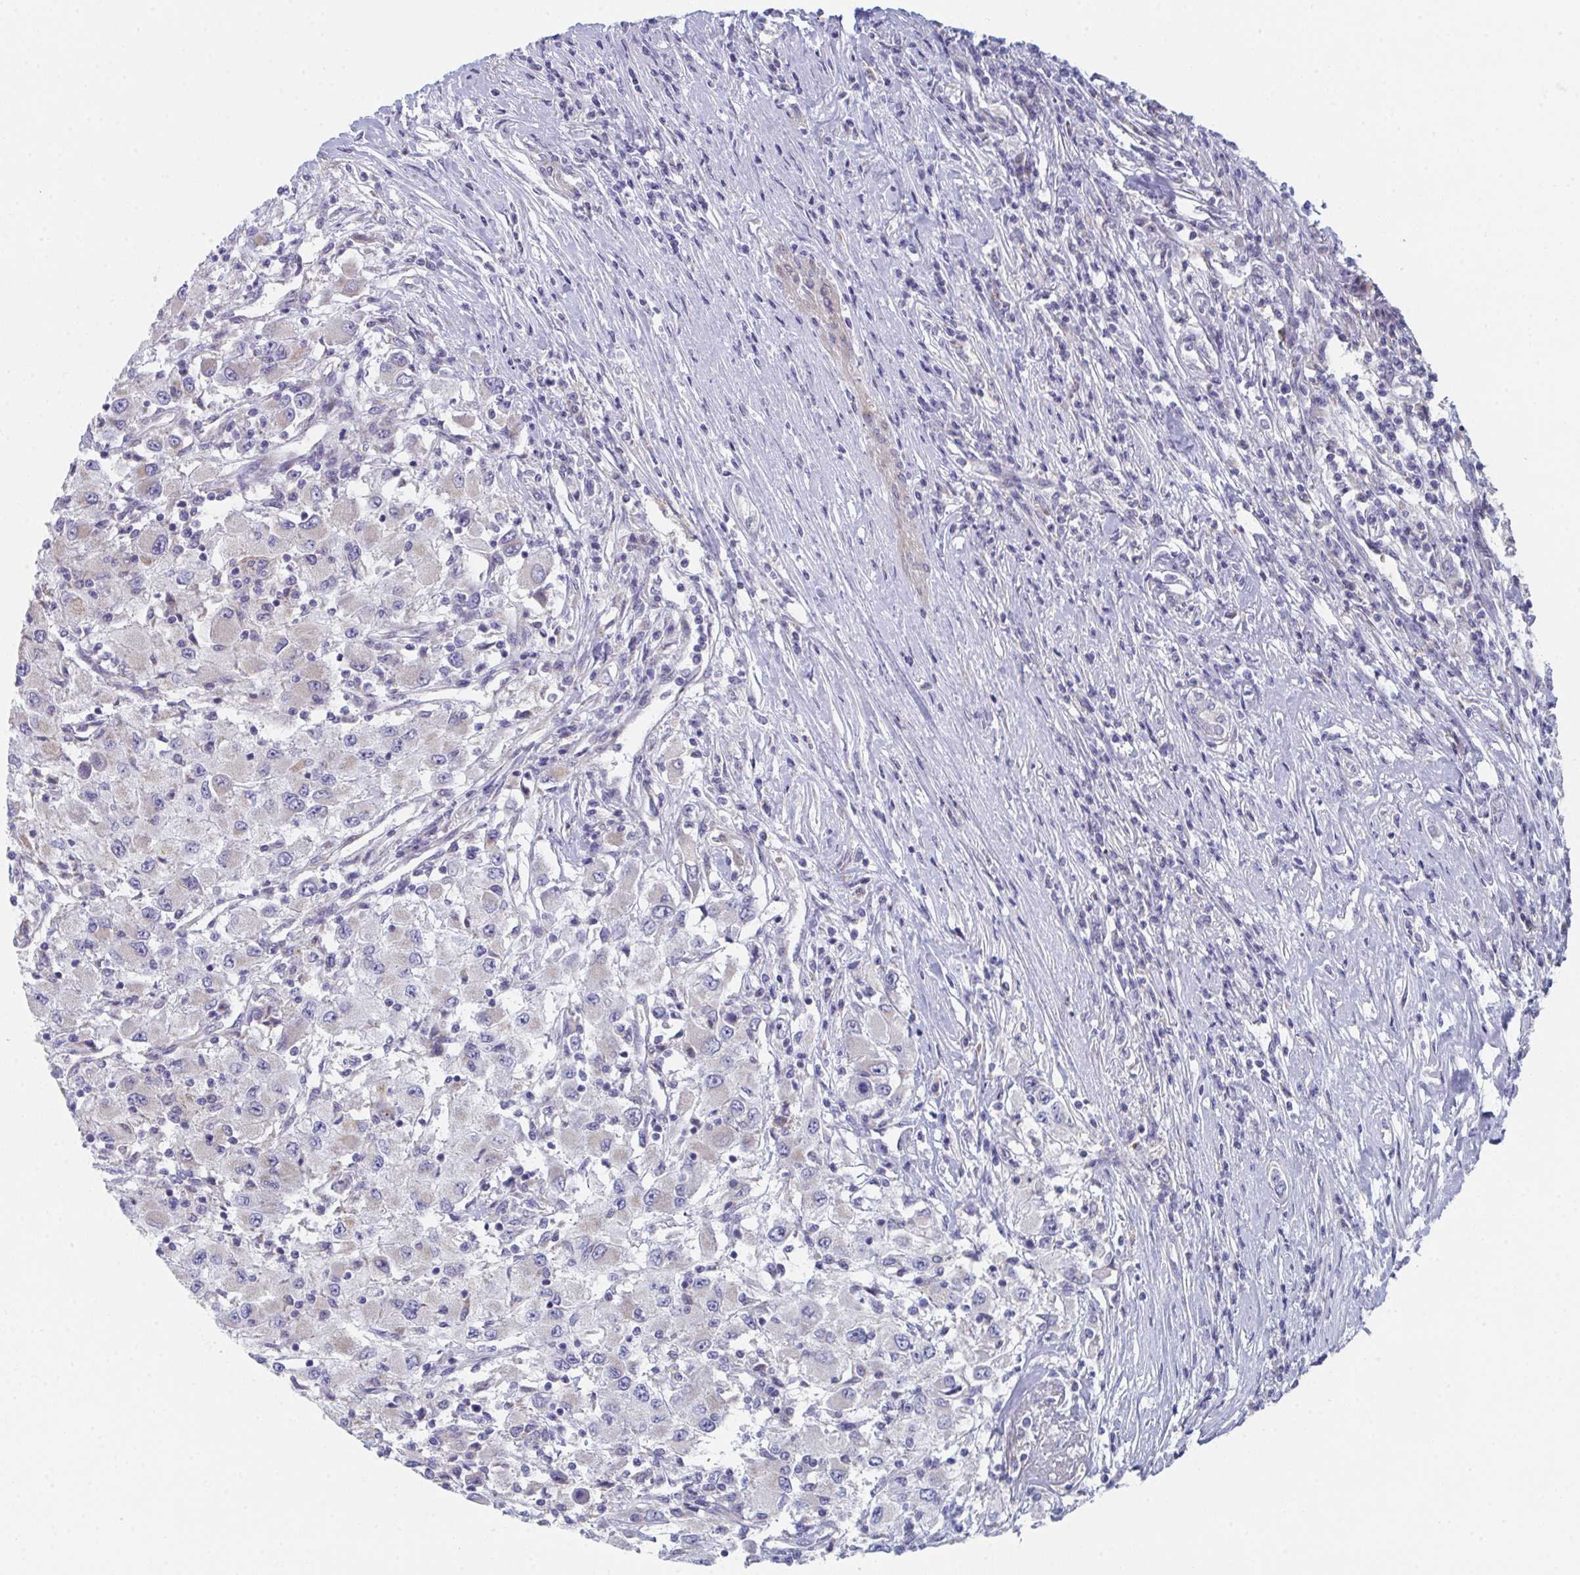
{"staining": {"intensity": "negative", "quantity": "none", "location": "none"}, "tissue": "renal cancer", "cell_type": "Tumor cells", "image_type": "cancer", "snomed": [{"axis": "morphology", "description": "Adenocarcinoma, NOS"}, {"axis": "topography", "description": "Kidney"}], "caption": "IHC of renal cancer (adenocarcinoma) reveals no positivity in tumor cells.", "gene": "VWDE", "patient": {"sex": "female", "age": 67}}